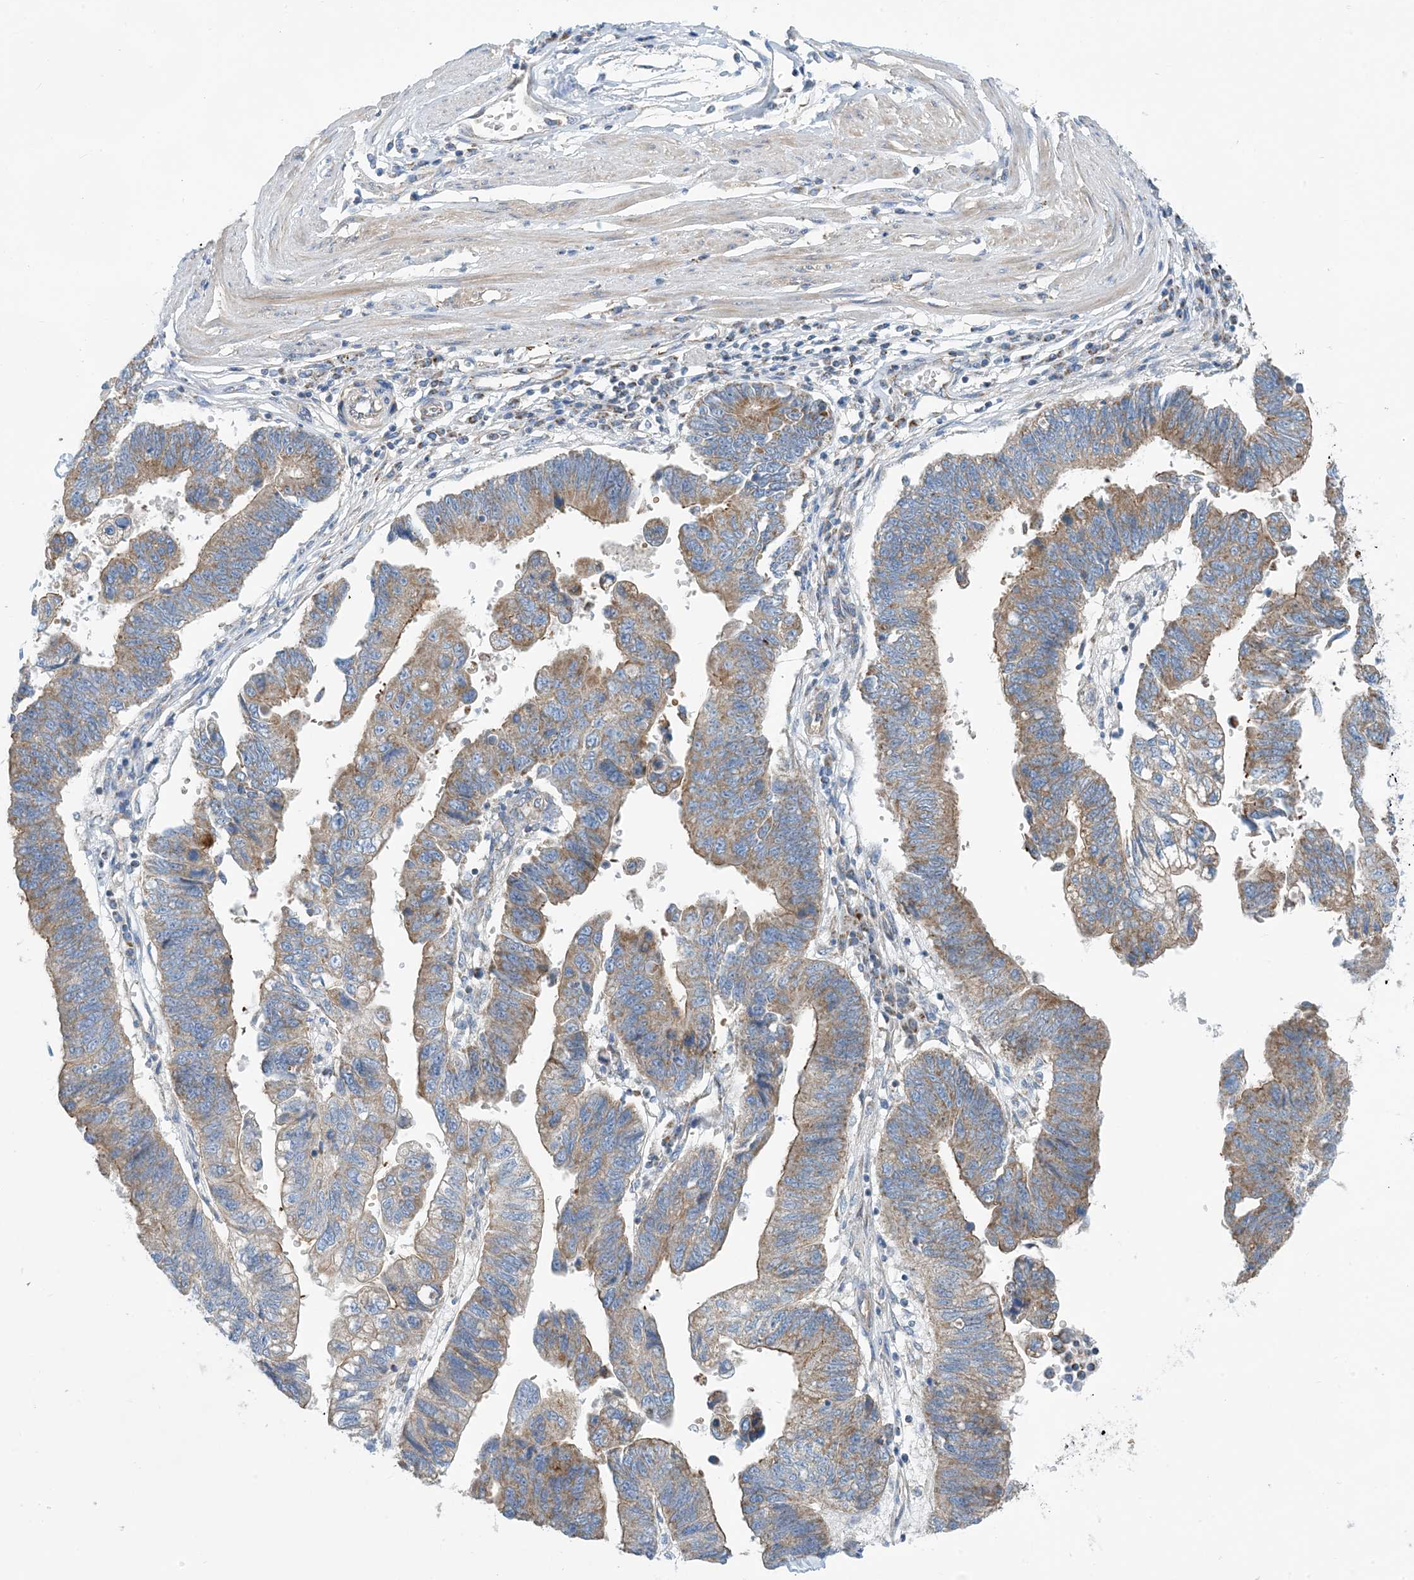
{"staining": {"intensity": "moderate", "quantity": ">75%", "location": "cytoplasmic/membranous"}, "tissue": "stomach cancer", "cell_type": "Tumor cells", "image_type": "cancer", "snomed": [{"axis": "morphology", "description": "Adenocarcinoma, NOS"}, {"axis": "topography", "description": "Stomach"}], "caption": "Brown immunohistochemical staining in stomach cancer displays moderate cytoplasmic/membranous staining in about >75% of tumor cells. (Brightfield microscopy of DAB IHC at high magnification).", "gene": "PHOSPHO2", "patient": {"sex": "male", "age": 59}}